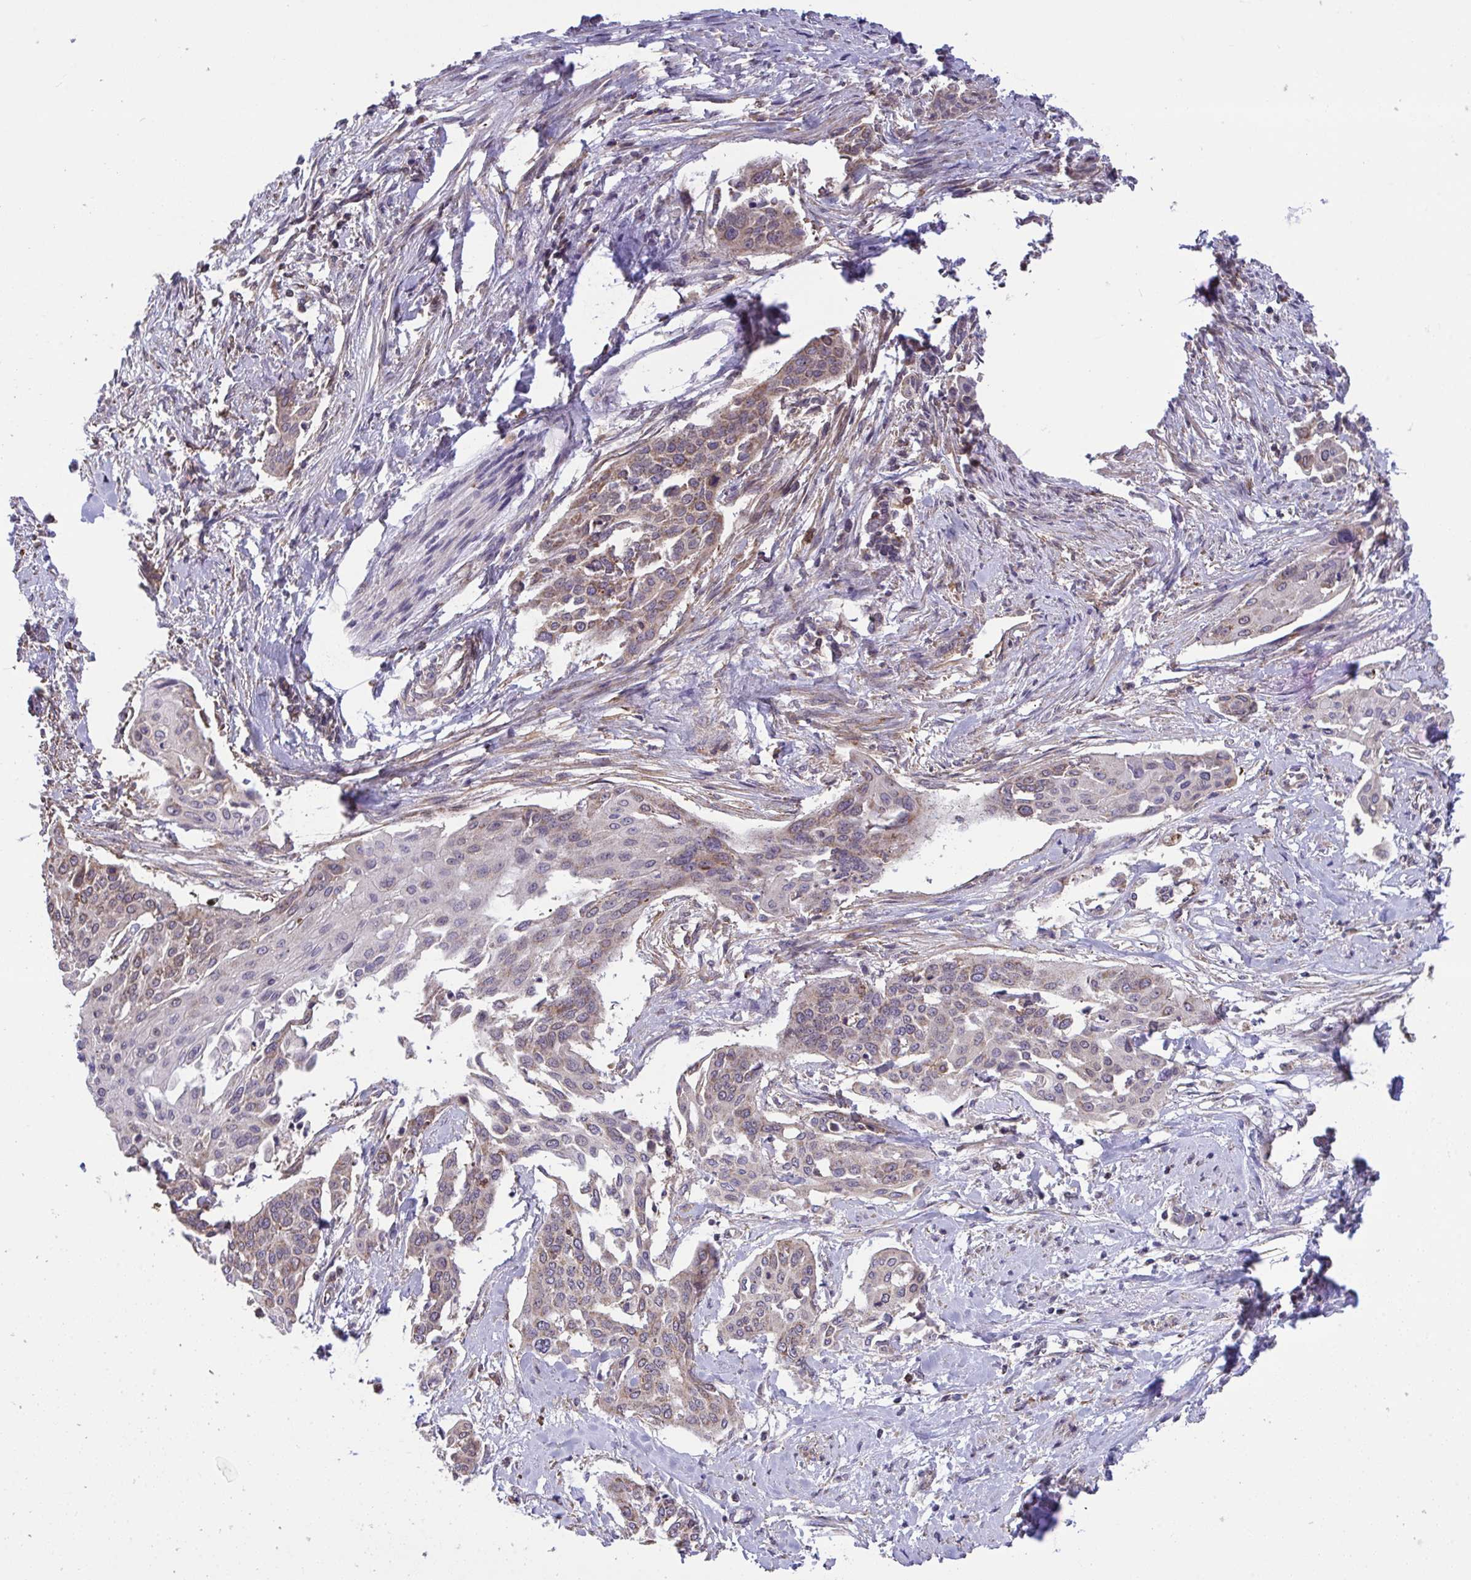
{"staining": {"intensity": "weak", "quantity": "<25%", "location": "cytoplasmic/membranous"}, "tissue": "cervical cancer", "cell_type": "Tumor cells", "image_type": "cancer", "snomed": [{"axis": "morphology", "description": "Squamous cell carcinoma, NOS"}, {"axis": "topography", "description": "Cervix"}], "caption": "Cervical squamous cell carcinoma was stained to show a protein in brown. There is no significant staining in tumor cells. Brightfield microscopy of immunohistochemistry stained with DAB (3,3'-diaminobenzidine) (brown) and hematoxylin (blue), captured at high magnification.", "gene": "PPM1H", "patient": {"sex": "female", "age": 44}}